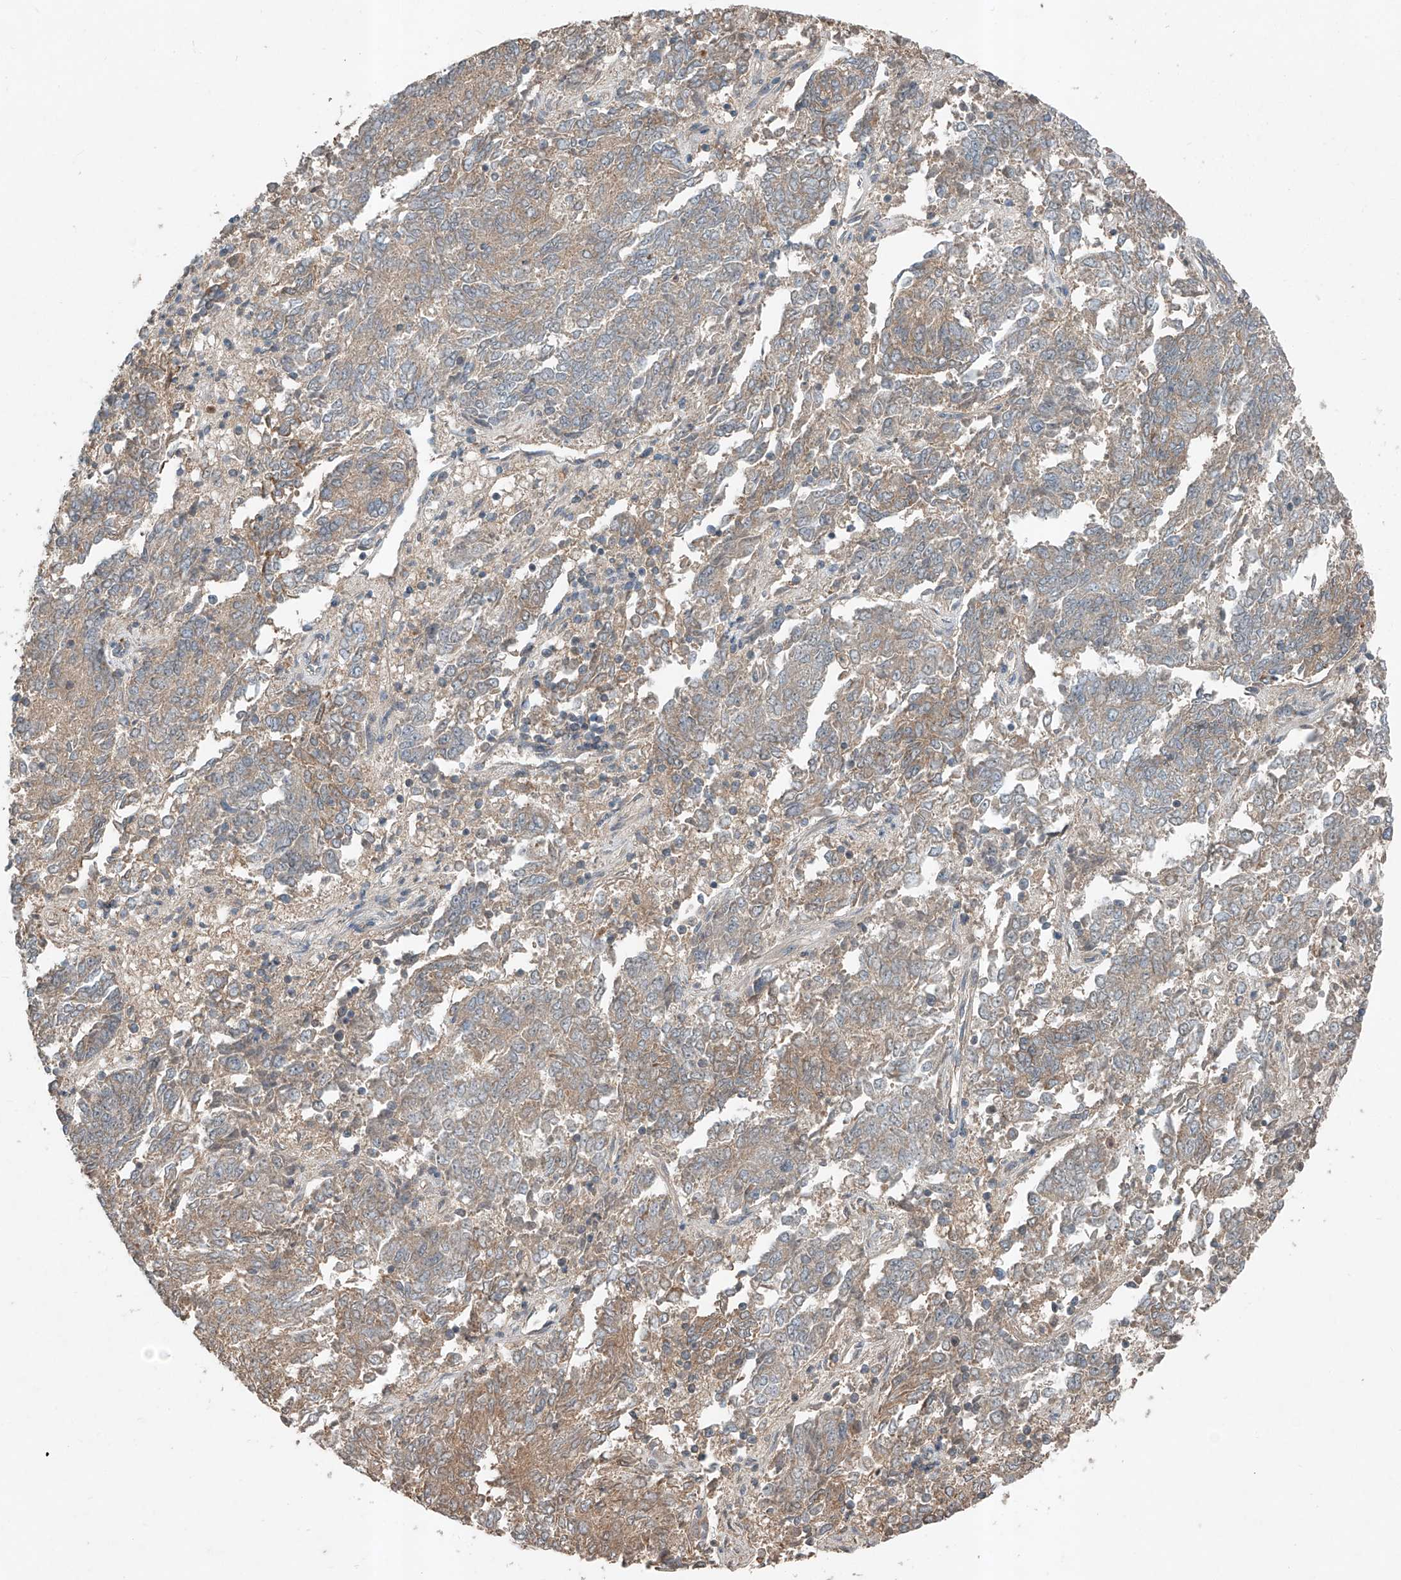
{"staining": {"intensity": "weak", "quantity": "25%-75%", "location": "cytoplasmic/membranous"}, "tissue": "endometrial cancer", "cell_type": "Tumor cells", "image_type": "cancer", "snomed": [{"axis": "morphology", "description": "Adenocarcinoma, NOS"}, {"axis": "topography", "description": "Endometrium"}], "caption": "Human endometrial cancer stained with a protein marker shows weak staining in tumor cells.", "gene": "ADAM23", "patient": {"sex": "female", "age": 80}}